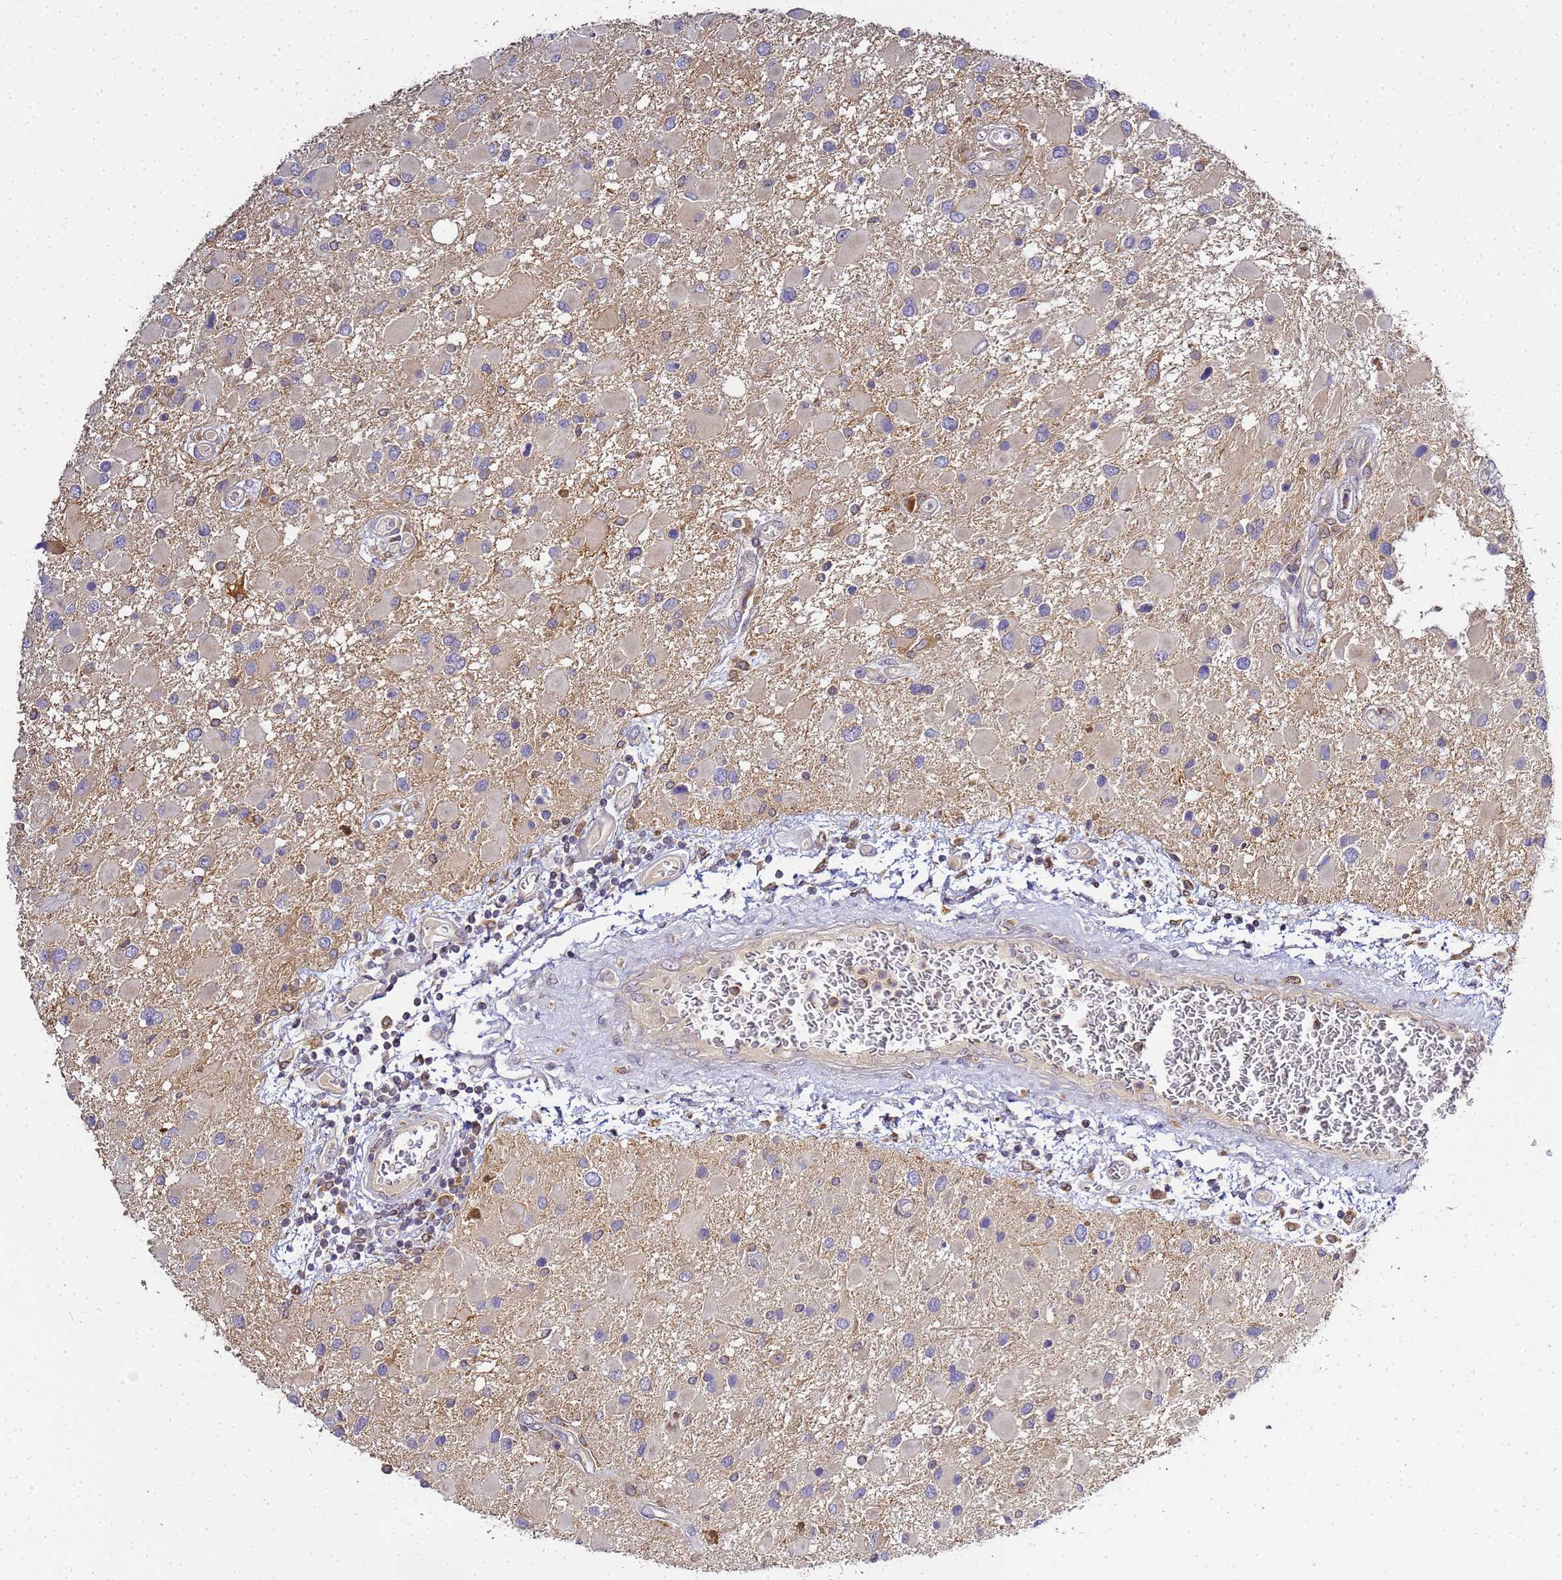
{"staining": {"intensity": "weak", "quantity": "<25%", "location": "cytoplasmic/membranous"}, "tissue": "glioma", "cell_type": "Tumor cells", "image_type": "cancer", "snomed": [{"axis": "morphology", "description": "Glioma, malignant, High grade"}, {"axis": "topography", "description": "Brain"}], "caption": "DAB (3,3'-diaminobenzidine) immunohistochemical staining of glioma shows no significant staining in tumor cells. (Stains: DAB immunohistochemistry (IHC) with hematoxylin counter stain, Microscopy: brightfield microscopy at high magnification).", "gene": "ADPGK", "patient": {"sex": "male", "age": 53}}